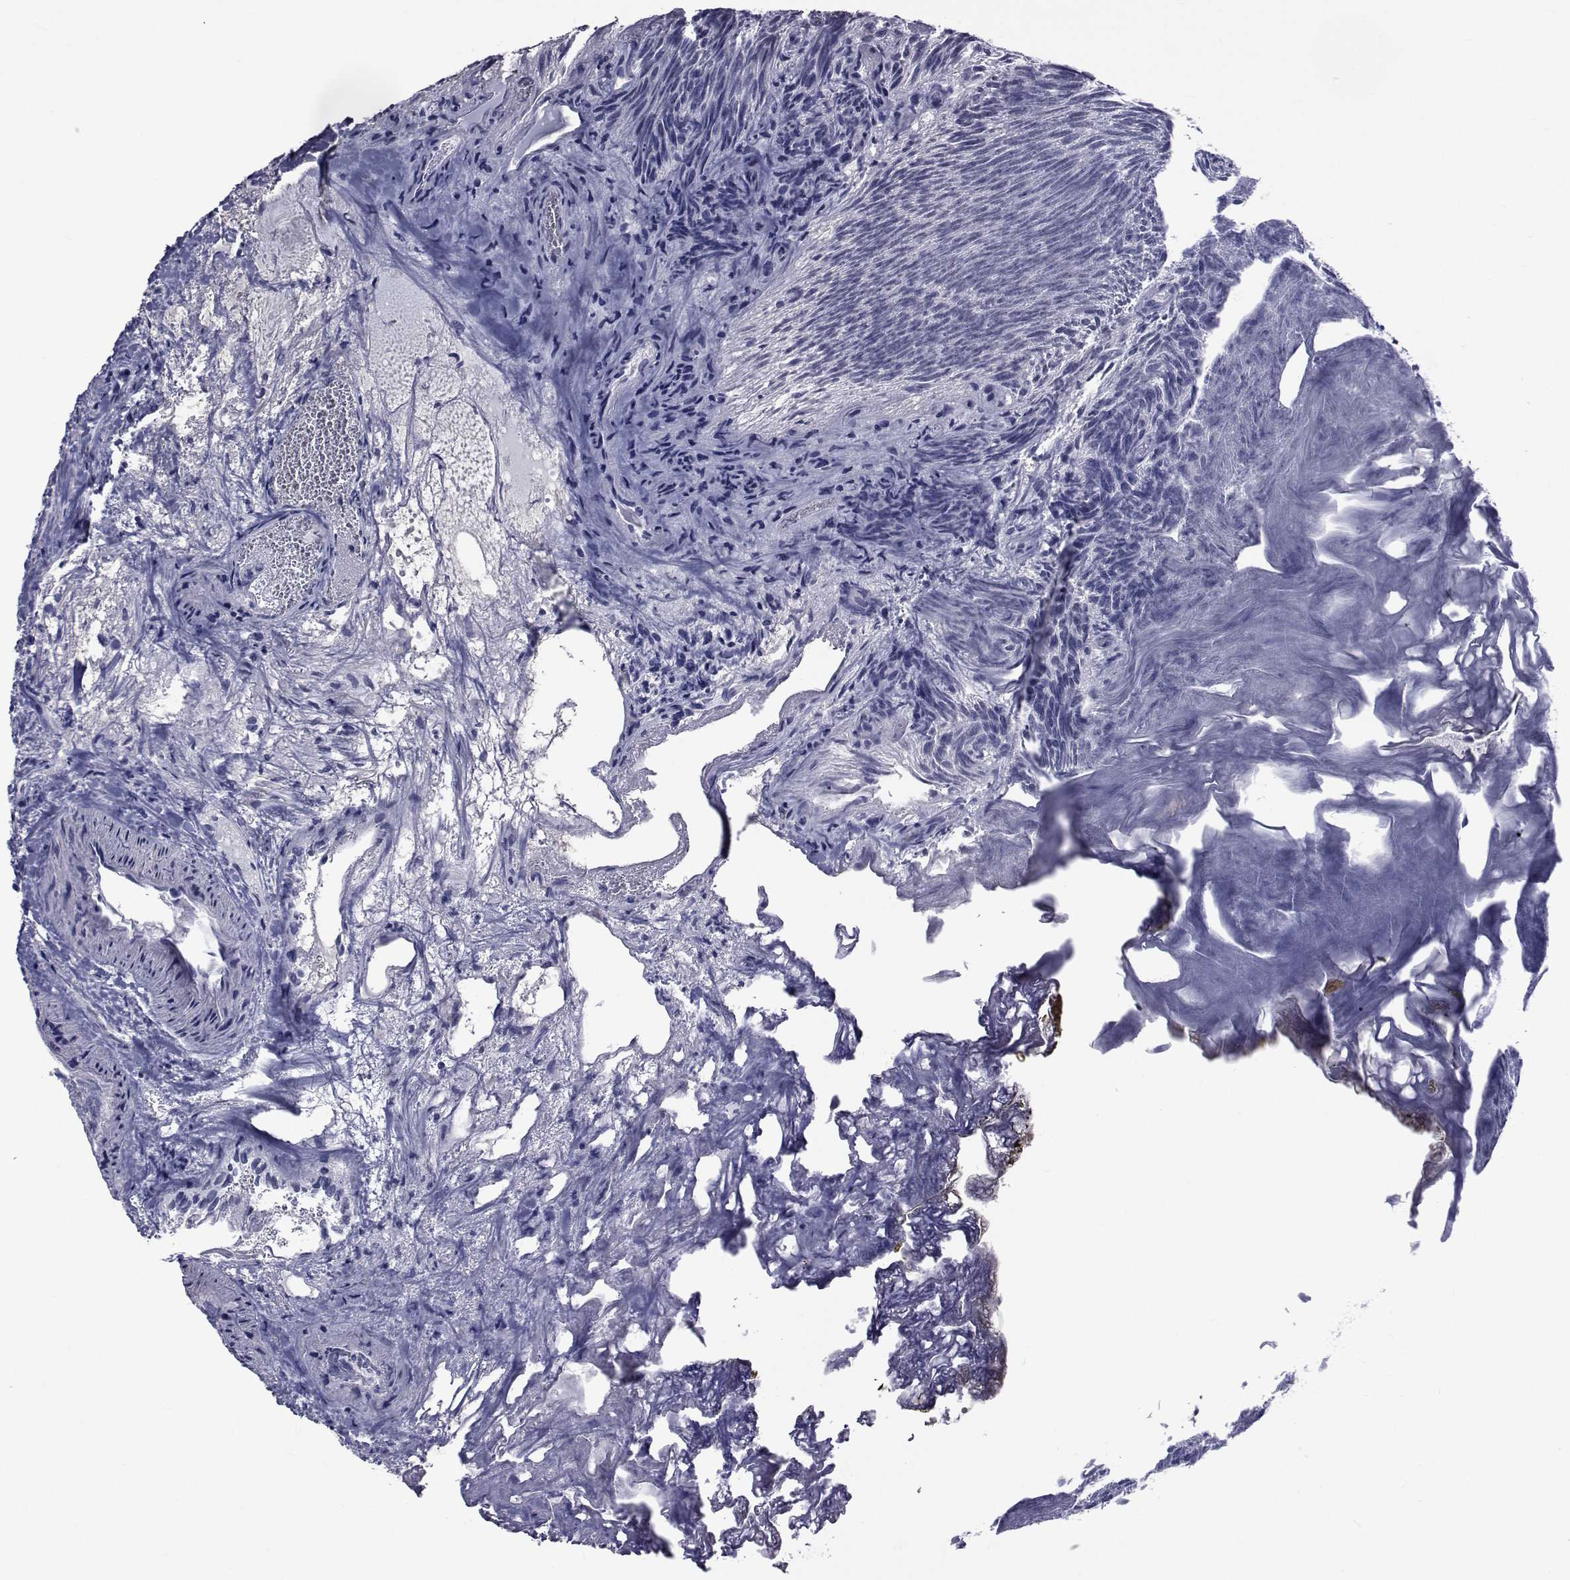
{"staining": {"intensity": "negative", "quantity": "none", "location": "none"}, "tissue": "urothelial cancer", "cell_type": "Tumor cells", "image_type": "cancer", "snomed": [{"axis": "morphology", "description": "Urothelial carcinoma, Low grade"}, {"axis": "topography", "description": "Urinary bladder"}], "caption": "Immunohistochemistry of human low-grade urothelial carcinoma exhibits no staining in tumor cells.", "gene": "GKAP1", "patient": {"sex": "male", "age": 77}}